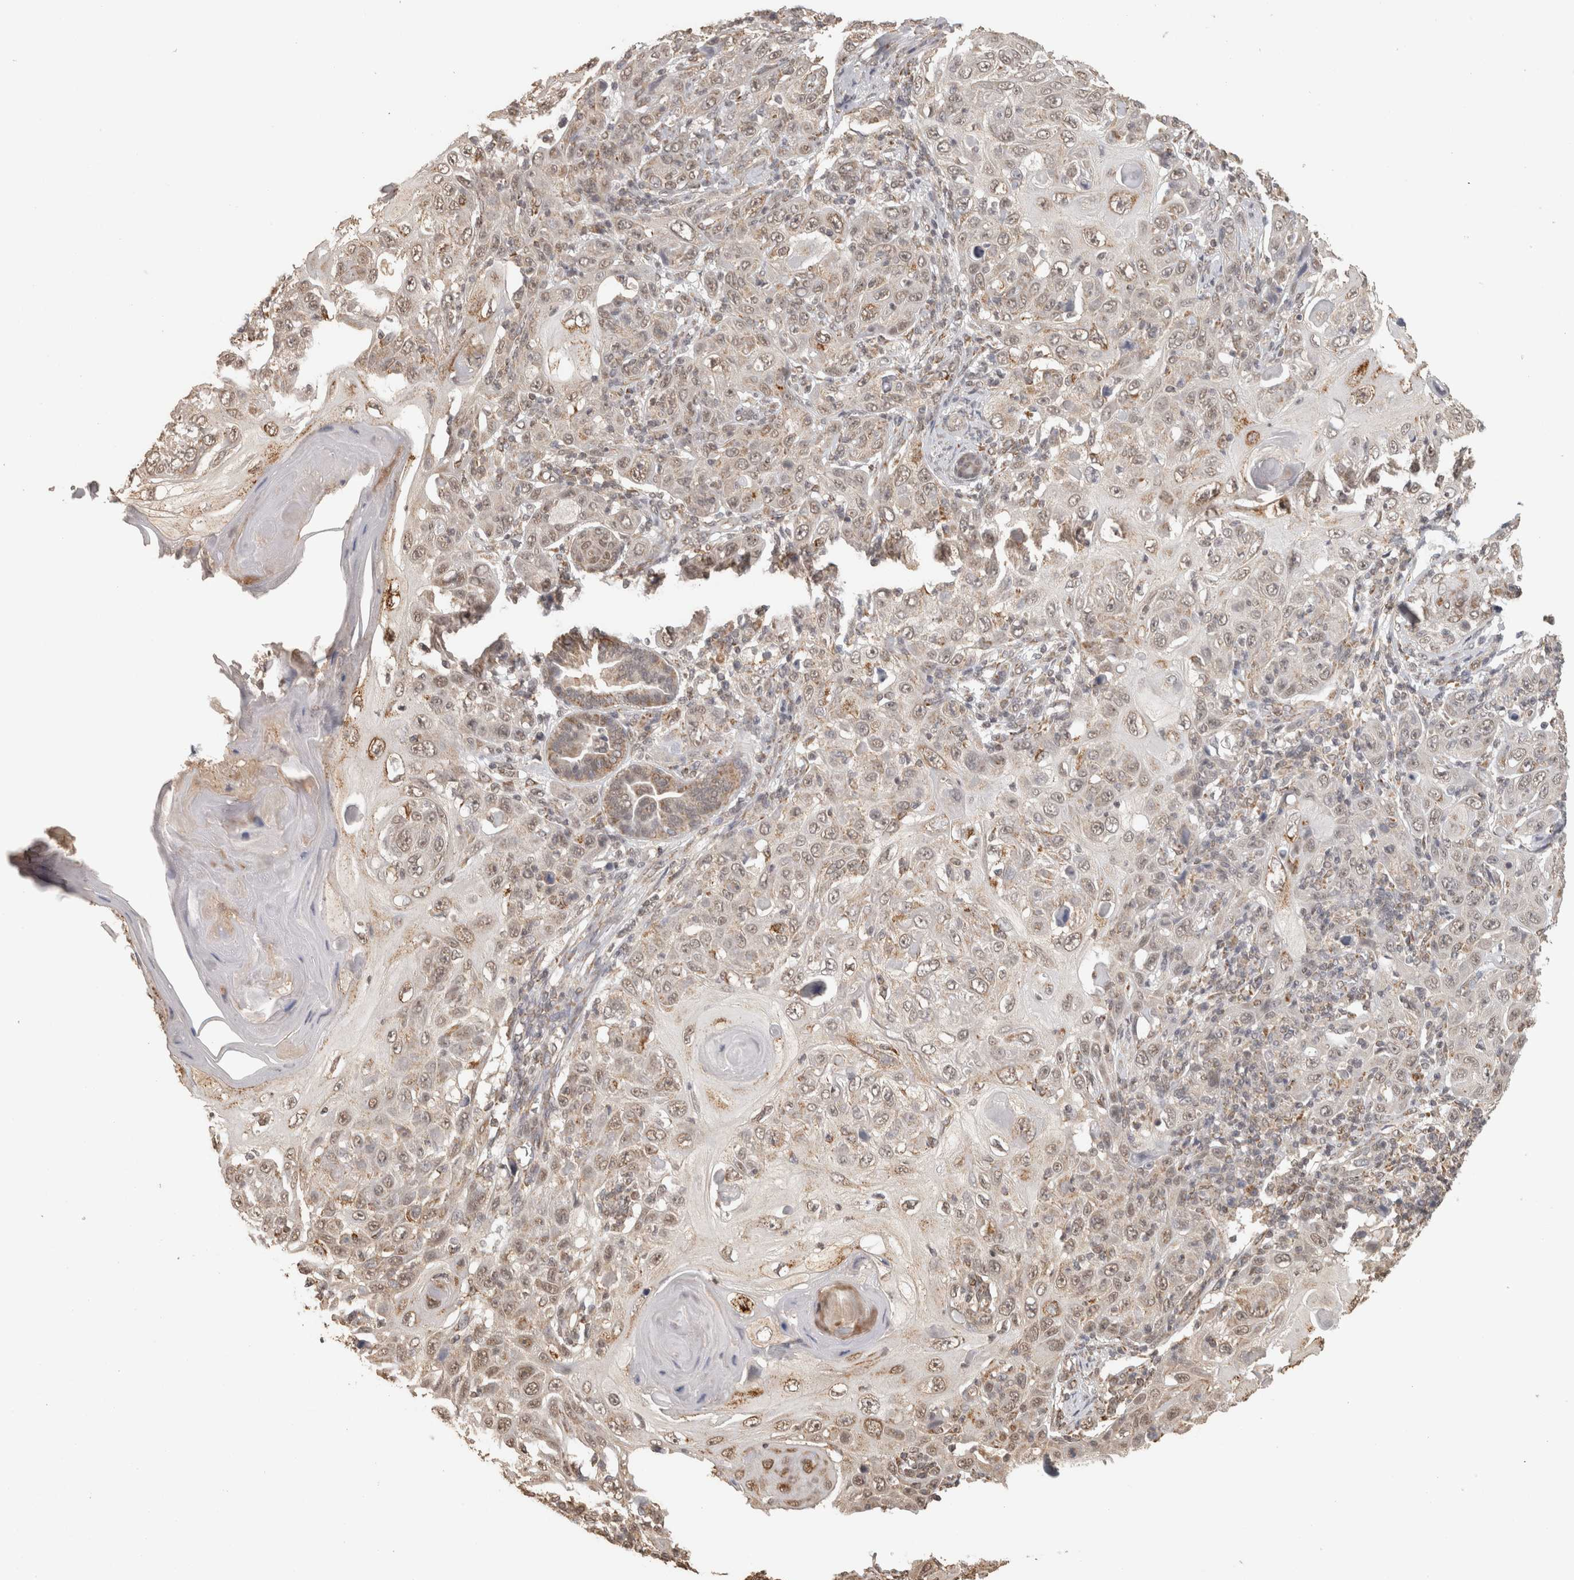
{"staining": {"intensity": "weak", "quantity": ">75%", "location": "cytoplasmic/membranous,nuclear"}, "tissue": "skin cancer", "cell_type": "Tumor cells", "image_type": "cancer", "snomed": [{"axis": "morphology", "description": "Squamous cell carcinoma, NOS"}, {"axis": "topography", "description": "Skin"}], "caption": "This photomicrograph shows immunohistochemistry (IHC) staining of human skin cancer (squamous cell carcinoma), with low weak cytoplasmic/membranous and nuclear expression in approximately >75% of tumor cells.", "gene": "BNIP3L", "patient": {"sex": "female", "age": 88}}